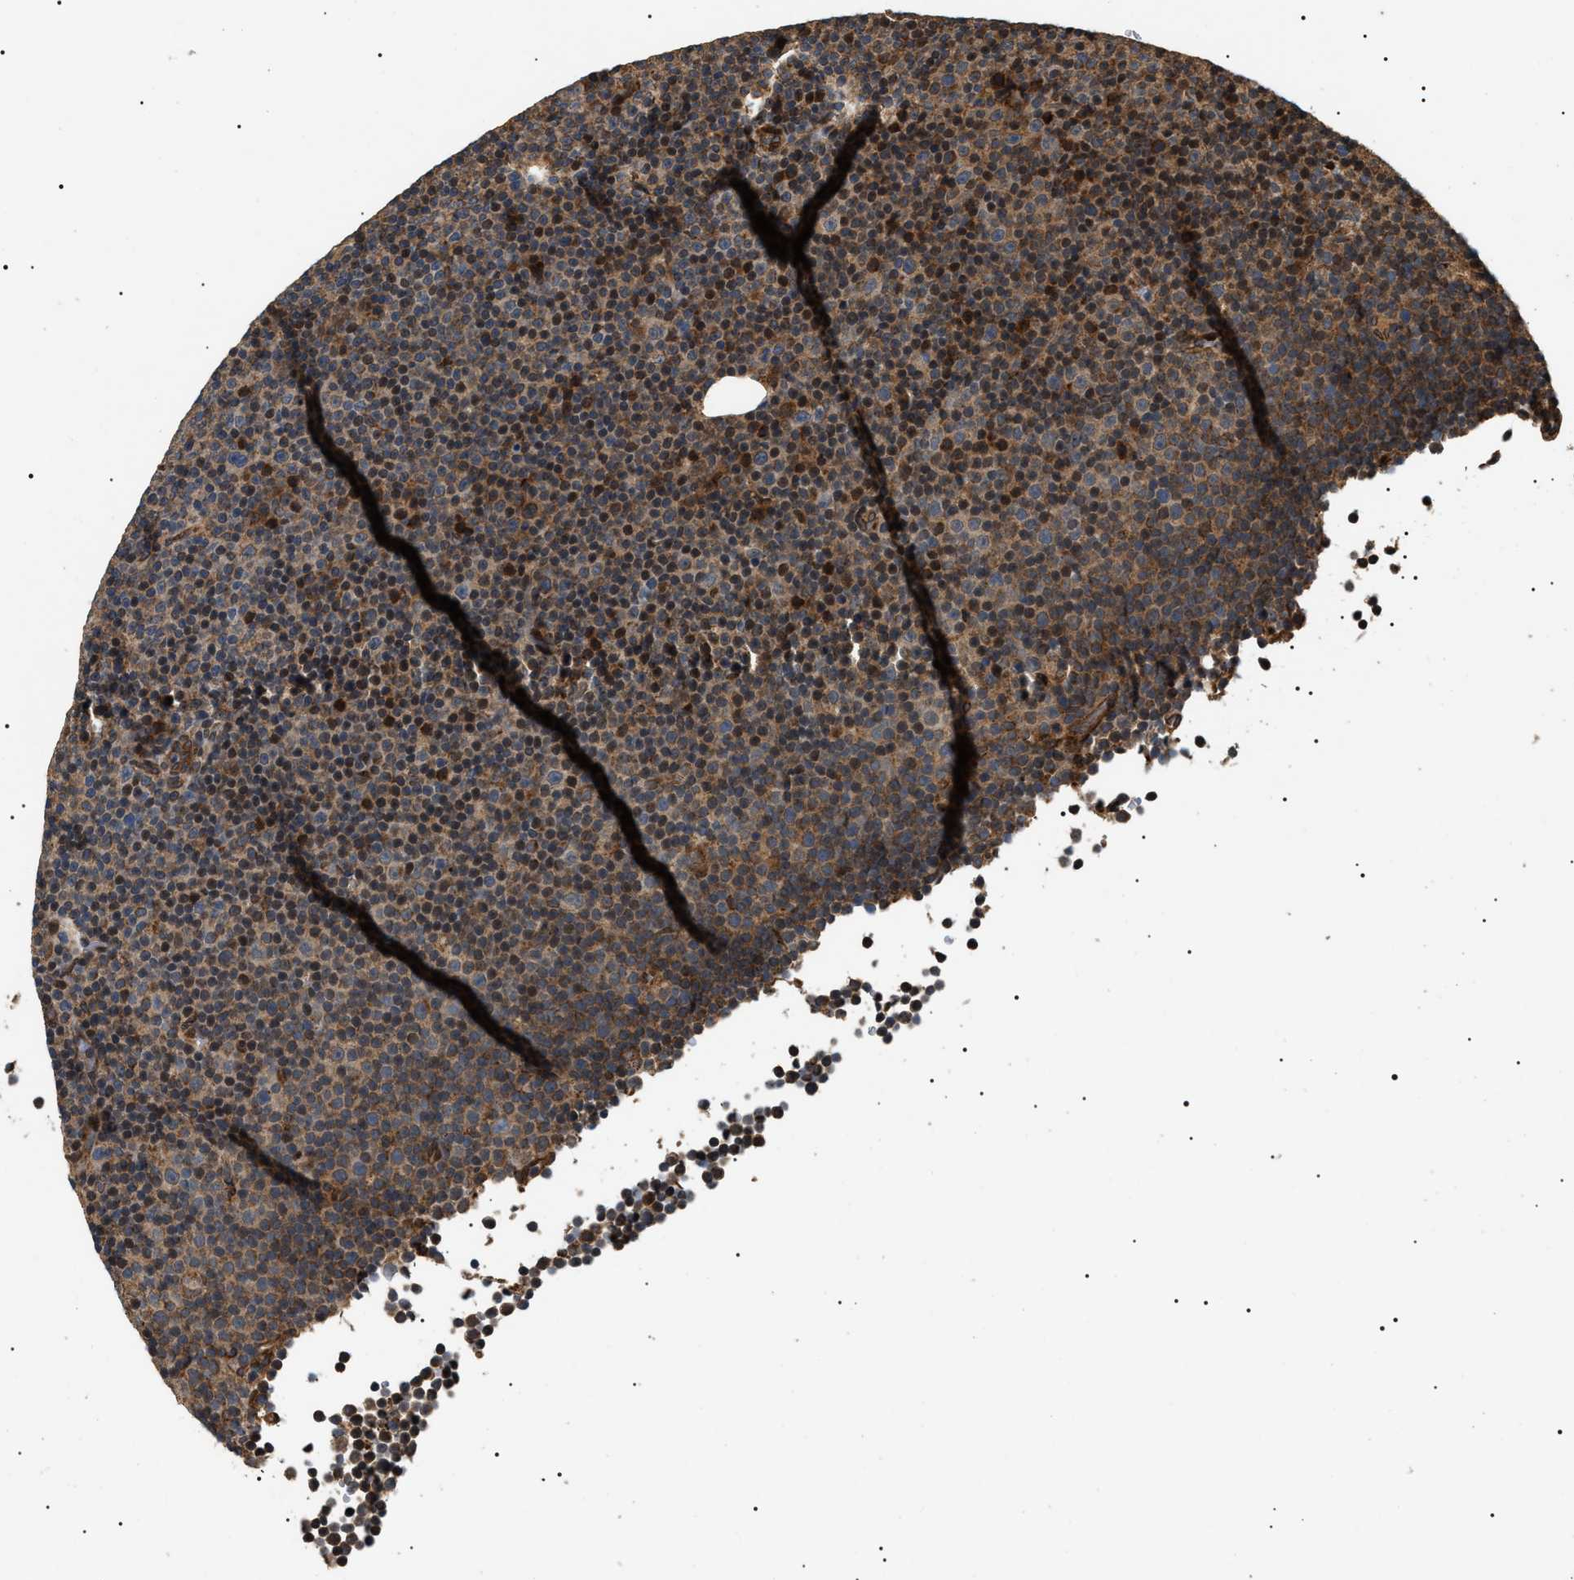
{"staining": {"intensity": "moderate", "quantity": "25%-75%", "location": "cytoplasmic/membranous,nuclear"}, "tissue": "lymphoma", "cell_type": "Tumor cells", "image_type": "cancer", "snomed": [{"axis": "morphology", "description": "Malignant lymphoma, non-Hodgkin's type, Low grade"}, {"axis": "topography", "description": "Lymph node"}], "caption": "About 25%-75% of tumor cells in lymphoma exhibit moderate cytoplasmic/membranous and nuclear protein staining as visualized by brown immunohistochemical staining.", "gene": "ZBTB26", "patient": {"sex": "female", "age": 67}}